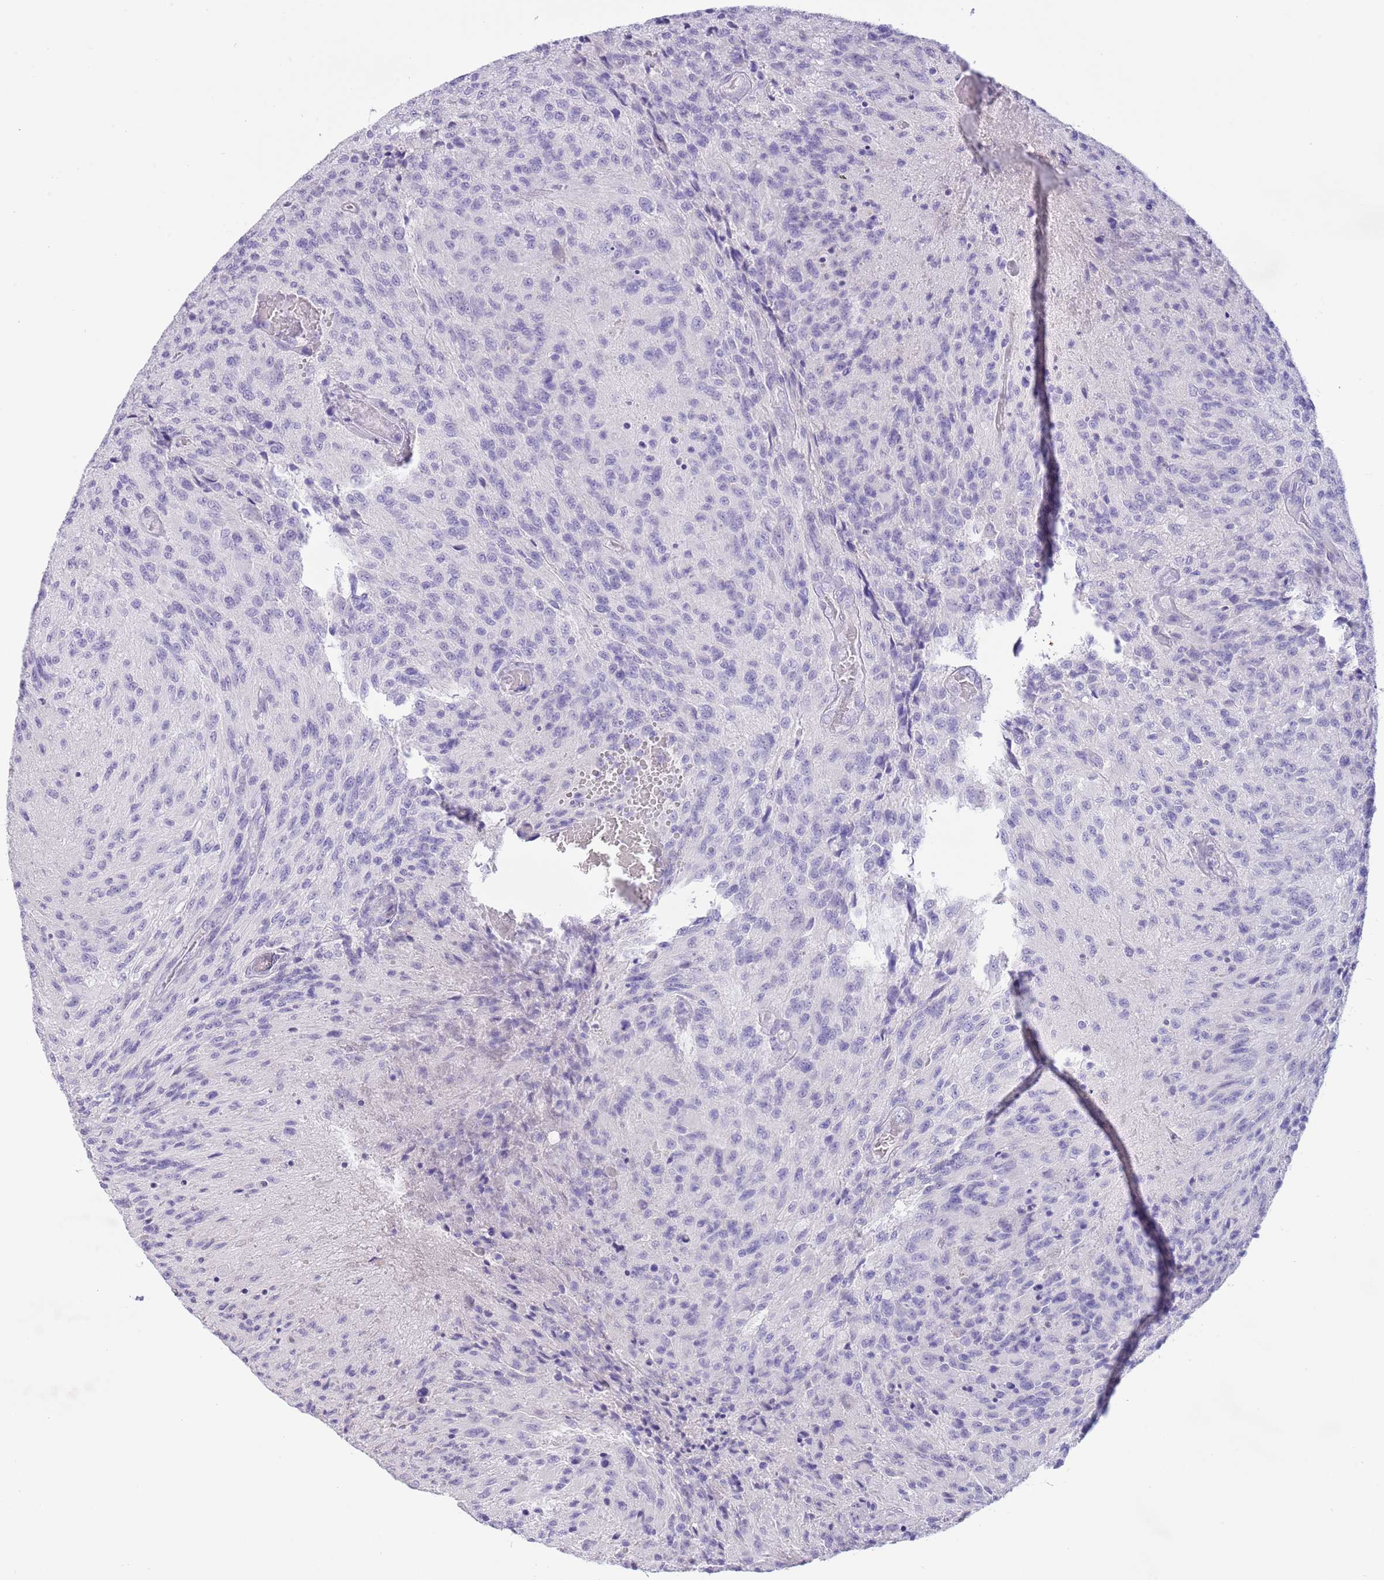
{"staining": {"intensity": "negative", "quantity": "none", "location": "none"}, "tissue": "glioma", "cell_type": "Tumor cells", "image_type": "cancer", "snomed": [{"axis": "morphology", "description": "Normal tissue, NOS"}, {"axis": "morphology", "description": "Glioma, malignant, High grade"}, {"axis": "topography", "description": "Cerebral cortex"}], "caption": "Immunohistochemistry of malignant glioma (high-grade) shows no expression in tumor cells.", "gene": "TOX2", "patient": {"sex": "male", "age": 56}}